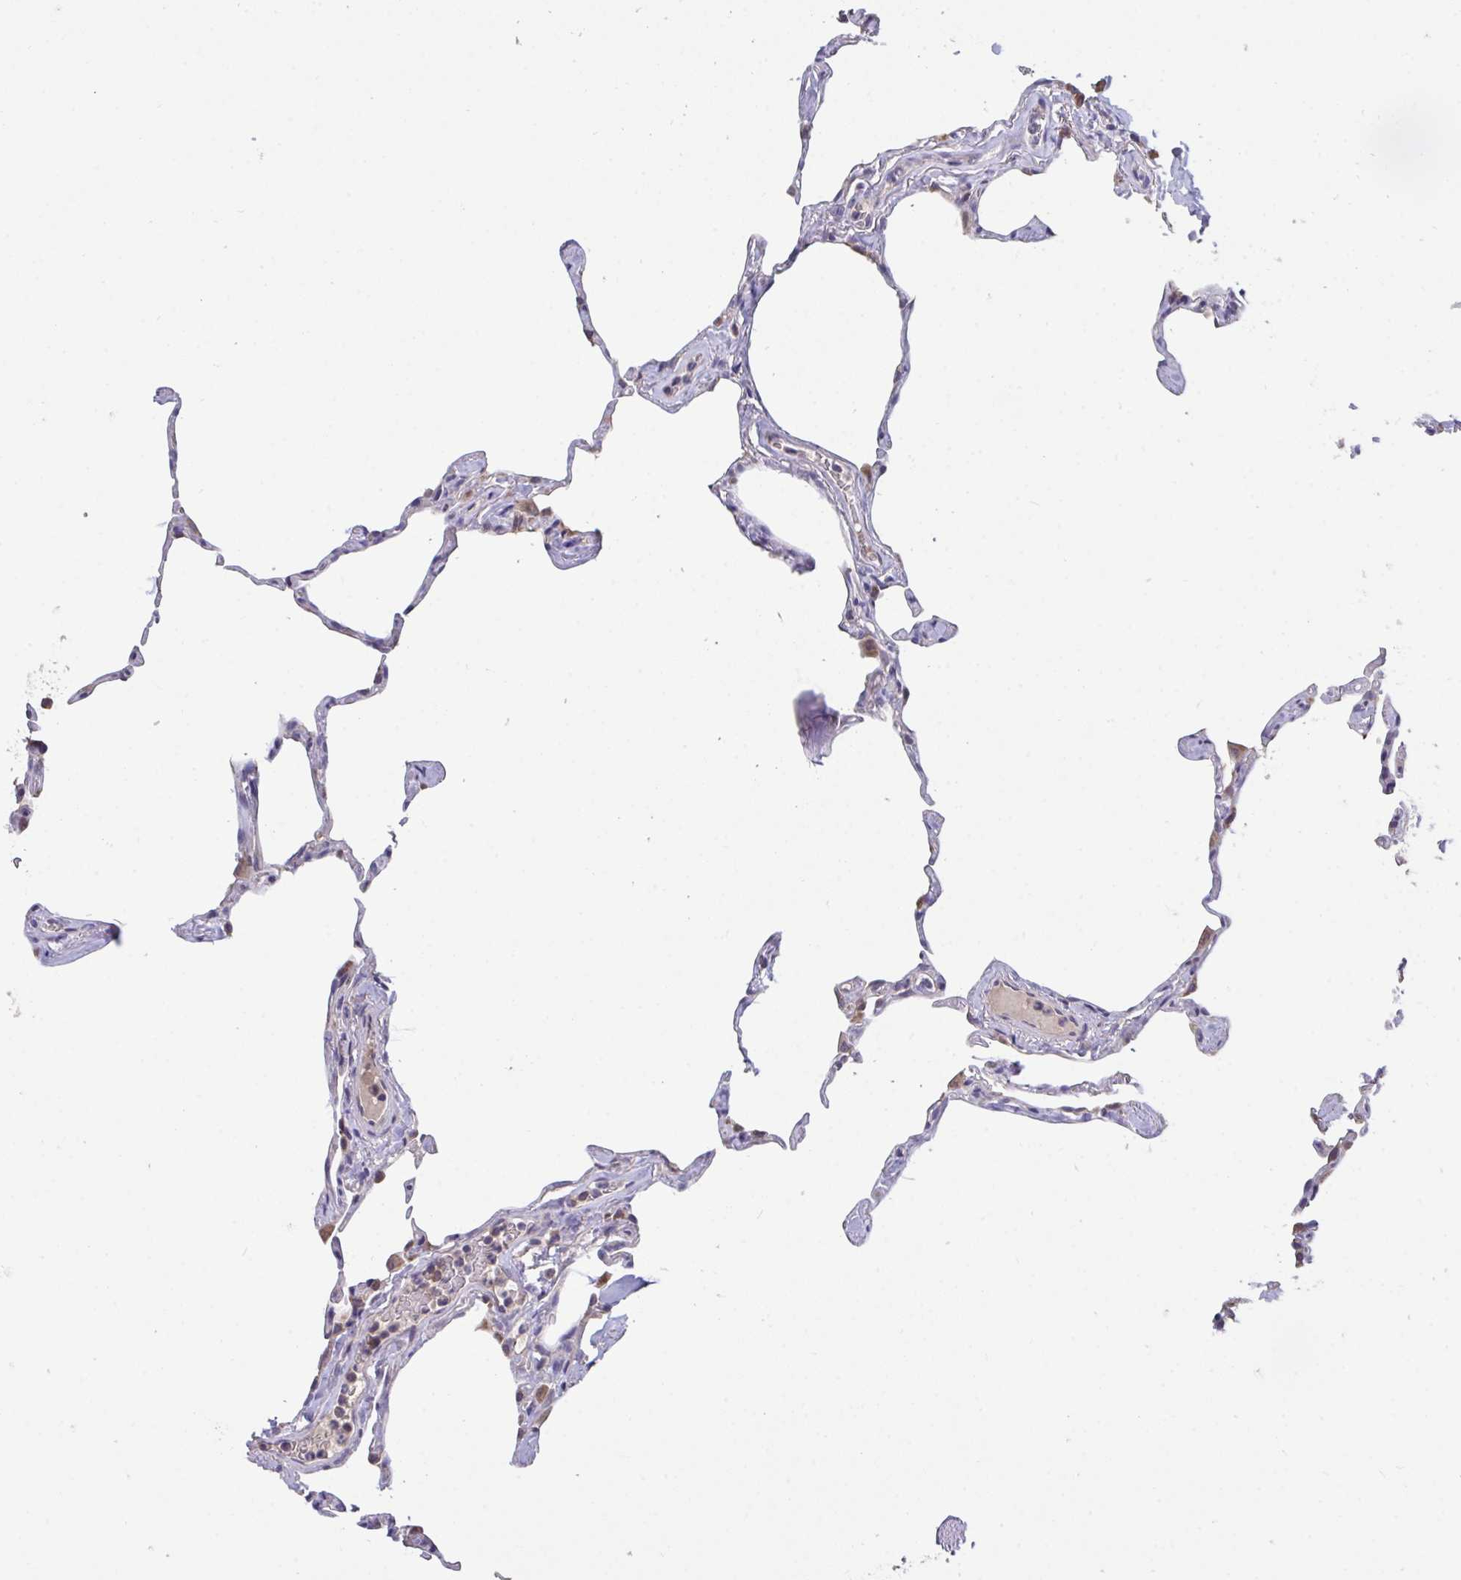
{"staining": {"intensity": "weak", "quantity": "<25%", "location": "cytoplasmic/membranous"}, "tissue": "lung", "cell_type": "Alveolar cells", "image_type": "normal", "snomed": [{"axis": "morphology", "description": "Normal tissue, NOS"}, {"axis": "topography", "description": "Lung"}], "caption": "A high-resolution photomicrograph shows immunohistochemistry staining of benign lung, which demonstrates no significant staining in alveolar cells. Brightfield microscopy of immunohistochemistry (IHC) stained with DAB (3,3'-diaminobenzidine) (brown) and hematoxylin (blue), captured at high magnification.", "gene": "SUSD4", "patient": {"sex": "male", "age": 65}}